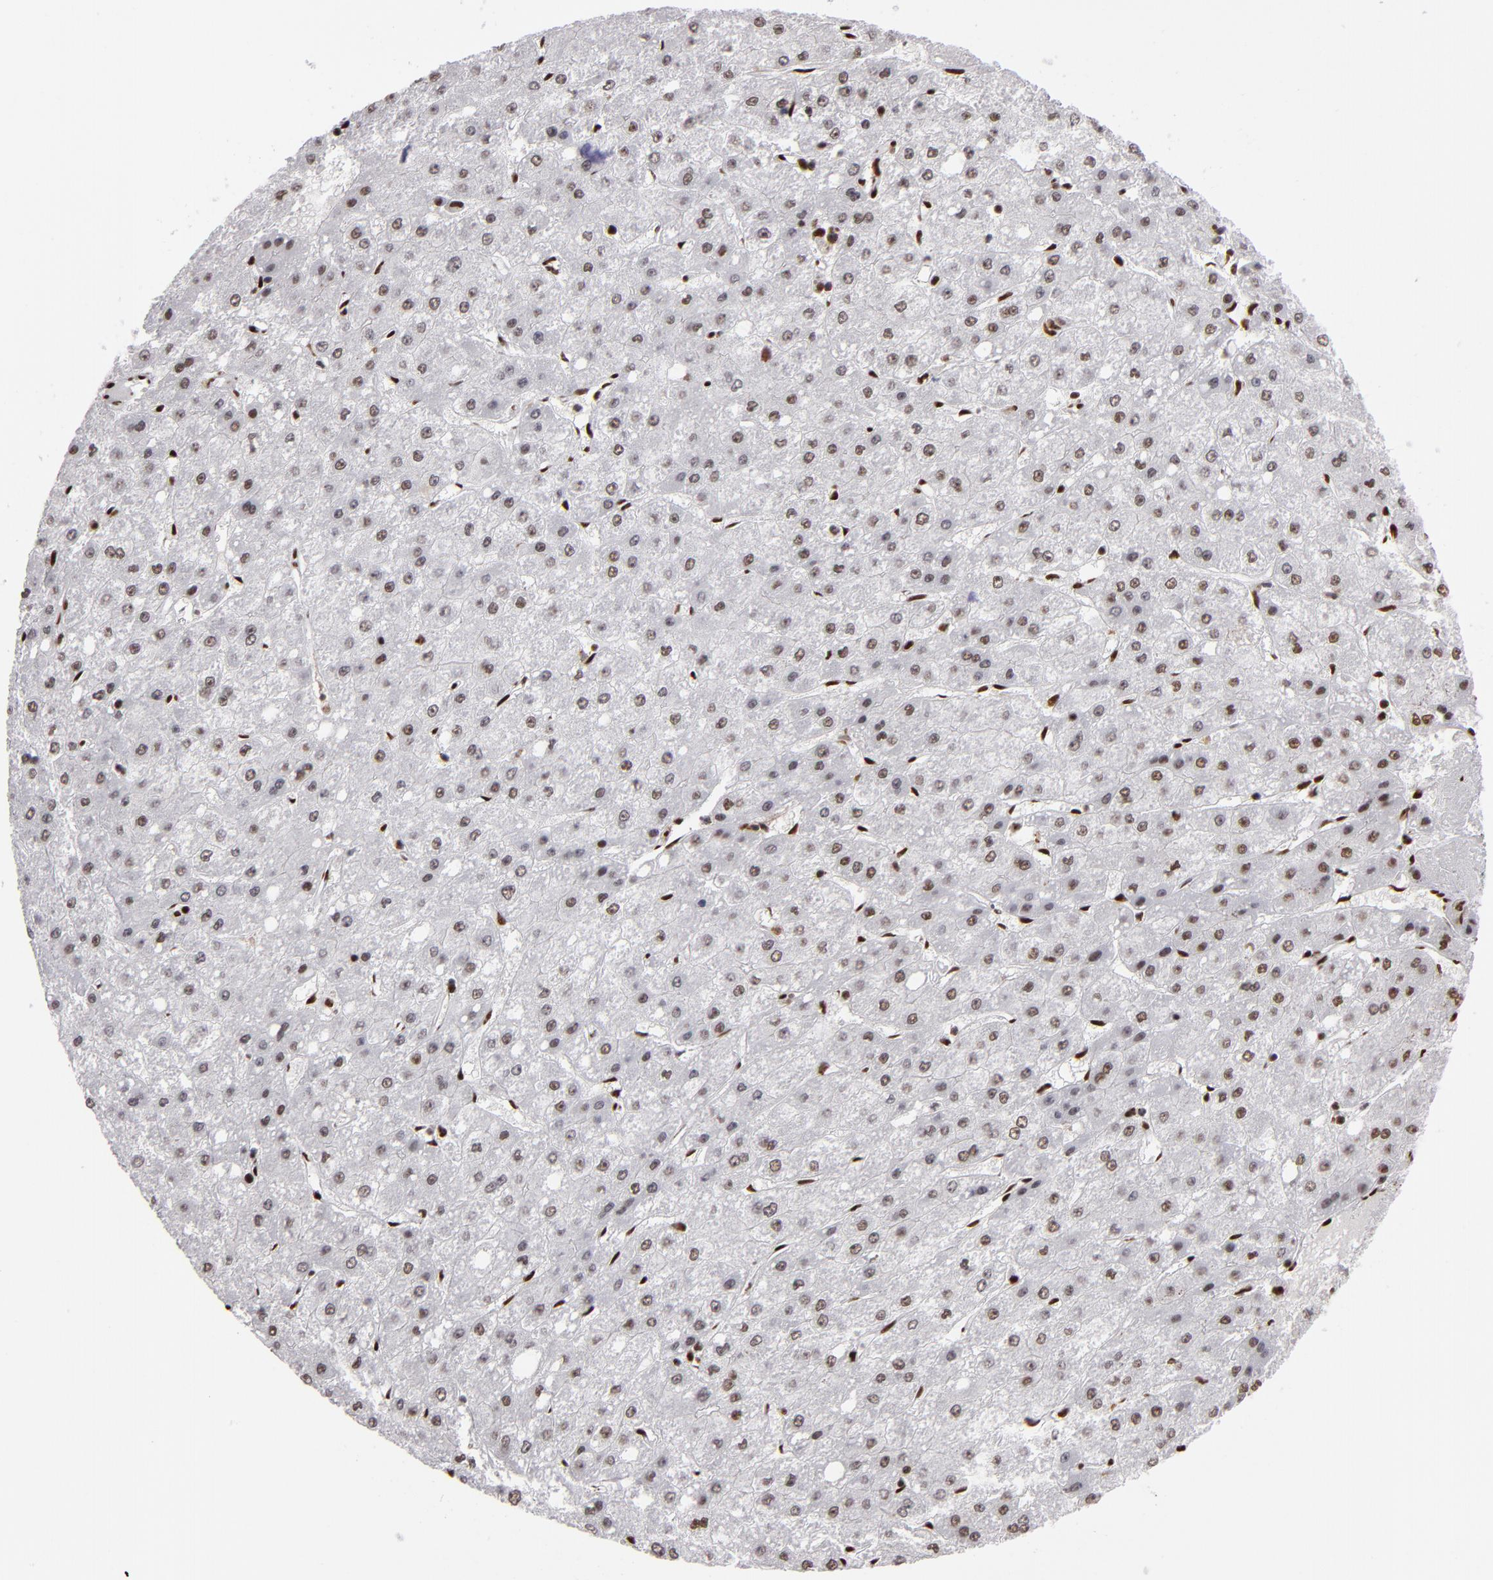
{"staining": {"intensity": "moderate", "quantity": "25%-75%", "location": "nuclear"}, "tissue": "liver cancer", "cell_type": "Tumor cells", "image_type": "cancer", "snomed": [{"axis": "morphology", "description": "Carcinoma, Hepatocellular, NOS"}, {"axis": "topography", "description": "Liver"}], "caption": "A medium amount of moderate nuclear staining is seen in about 25%-75% of tumor cells in liver cancer tissue.", "gene": "MRE11", "patient": {"sex": "female", "age": 52}}